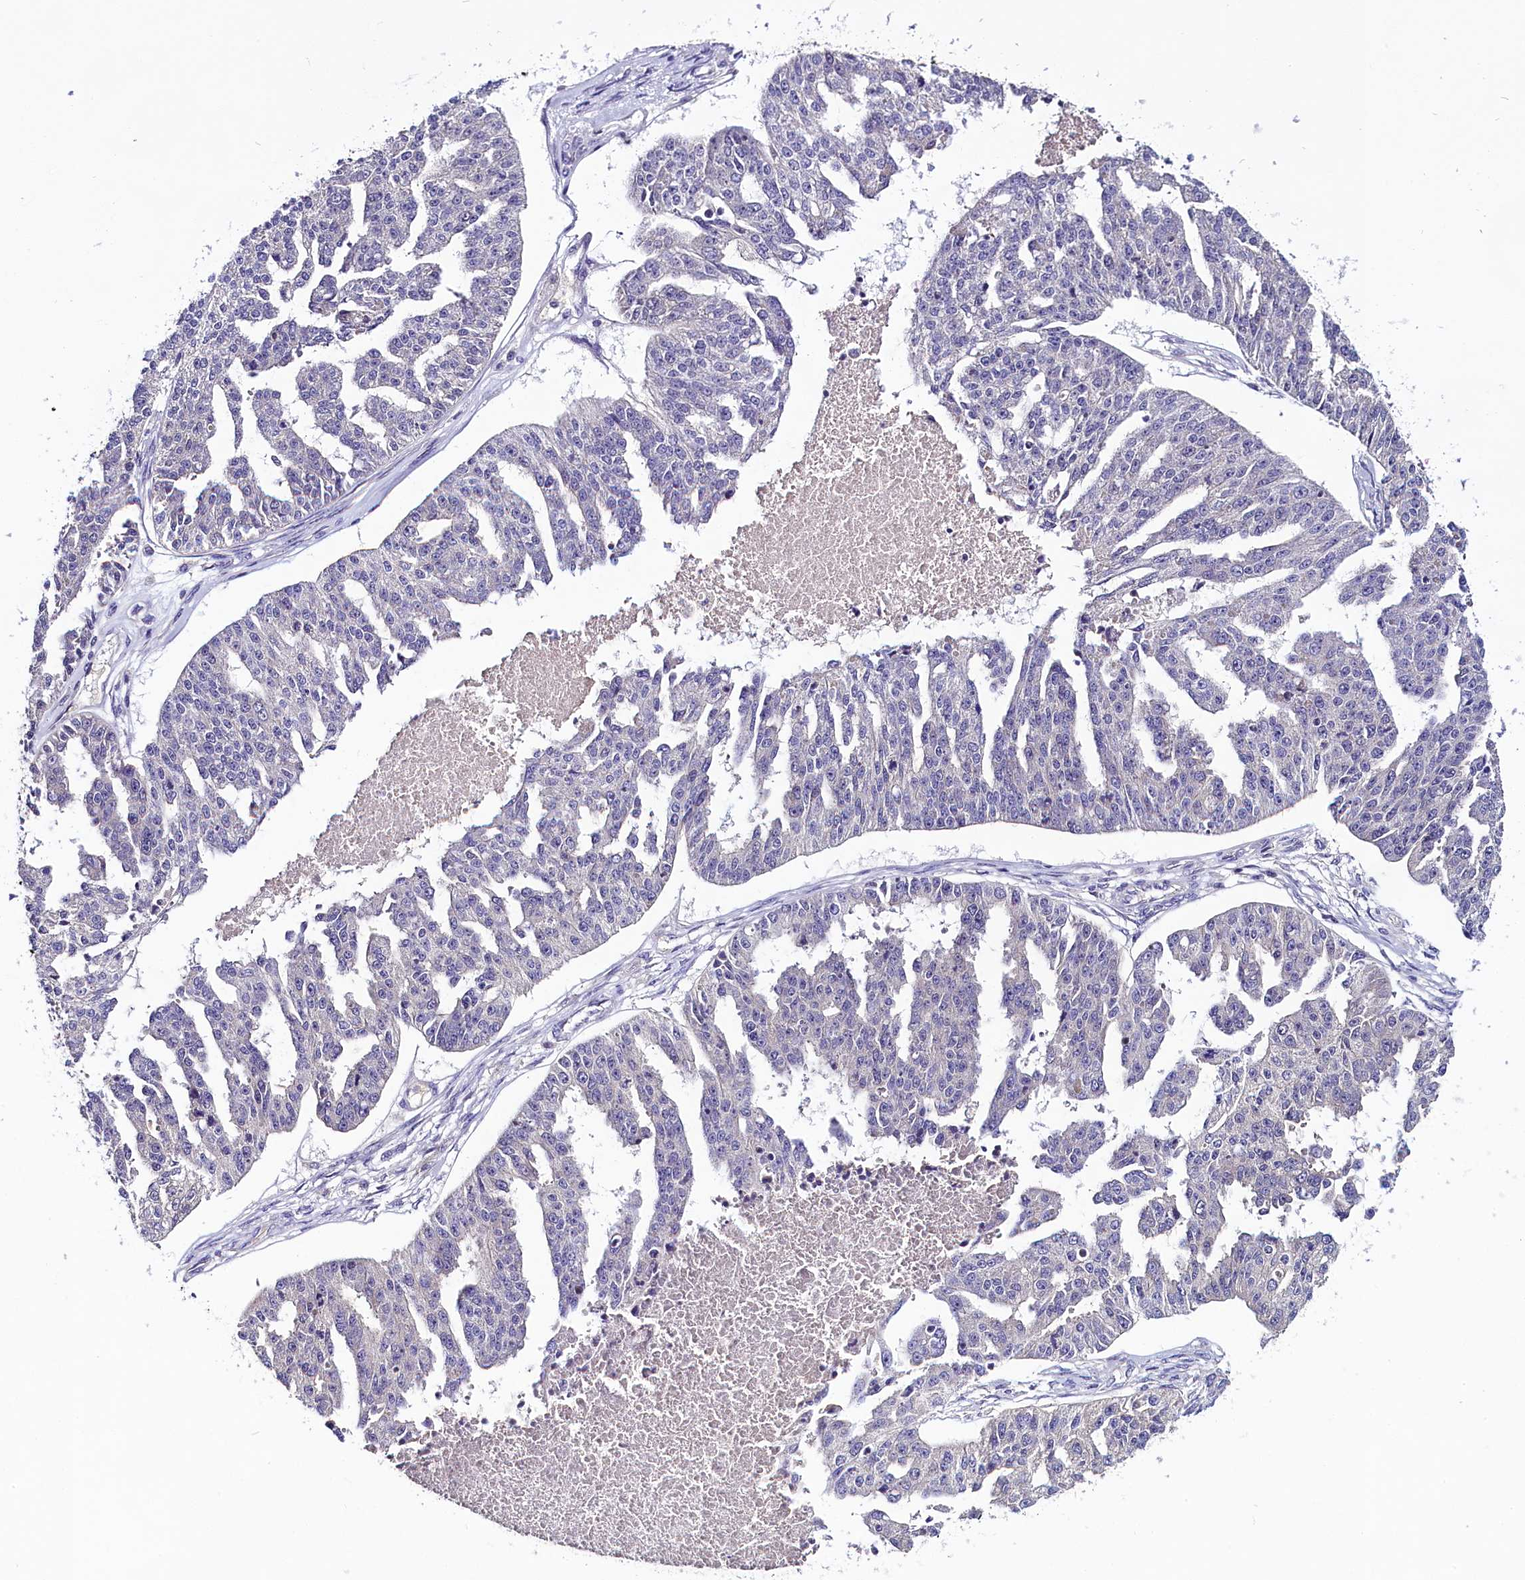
{"staining": {"intensity": "negative", "quantity": "none", "location": "none"}, "tissue": "ovarian cancer", "cell_type": "Tumor cells", "image_type": "cancer", "snomed": [{"axis": "morphology", "description": "Cystadenocarcinoma, serous, NOS"}, {"axis": "topography", "description": "Ovary"}], "caption": "Protein analysis of ovarian cancer exhibits no significant positivity in tumor cells.", "gene": "C9orf40", "patient": {"sex": "female", "age": 58}}